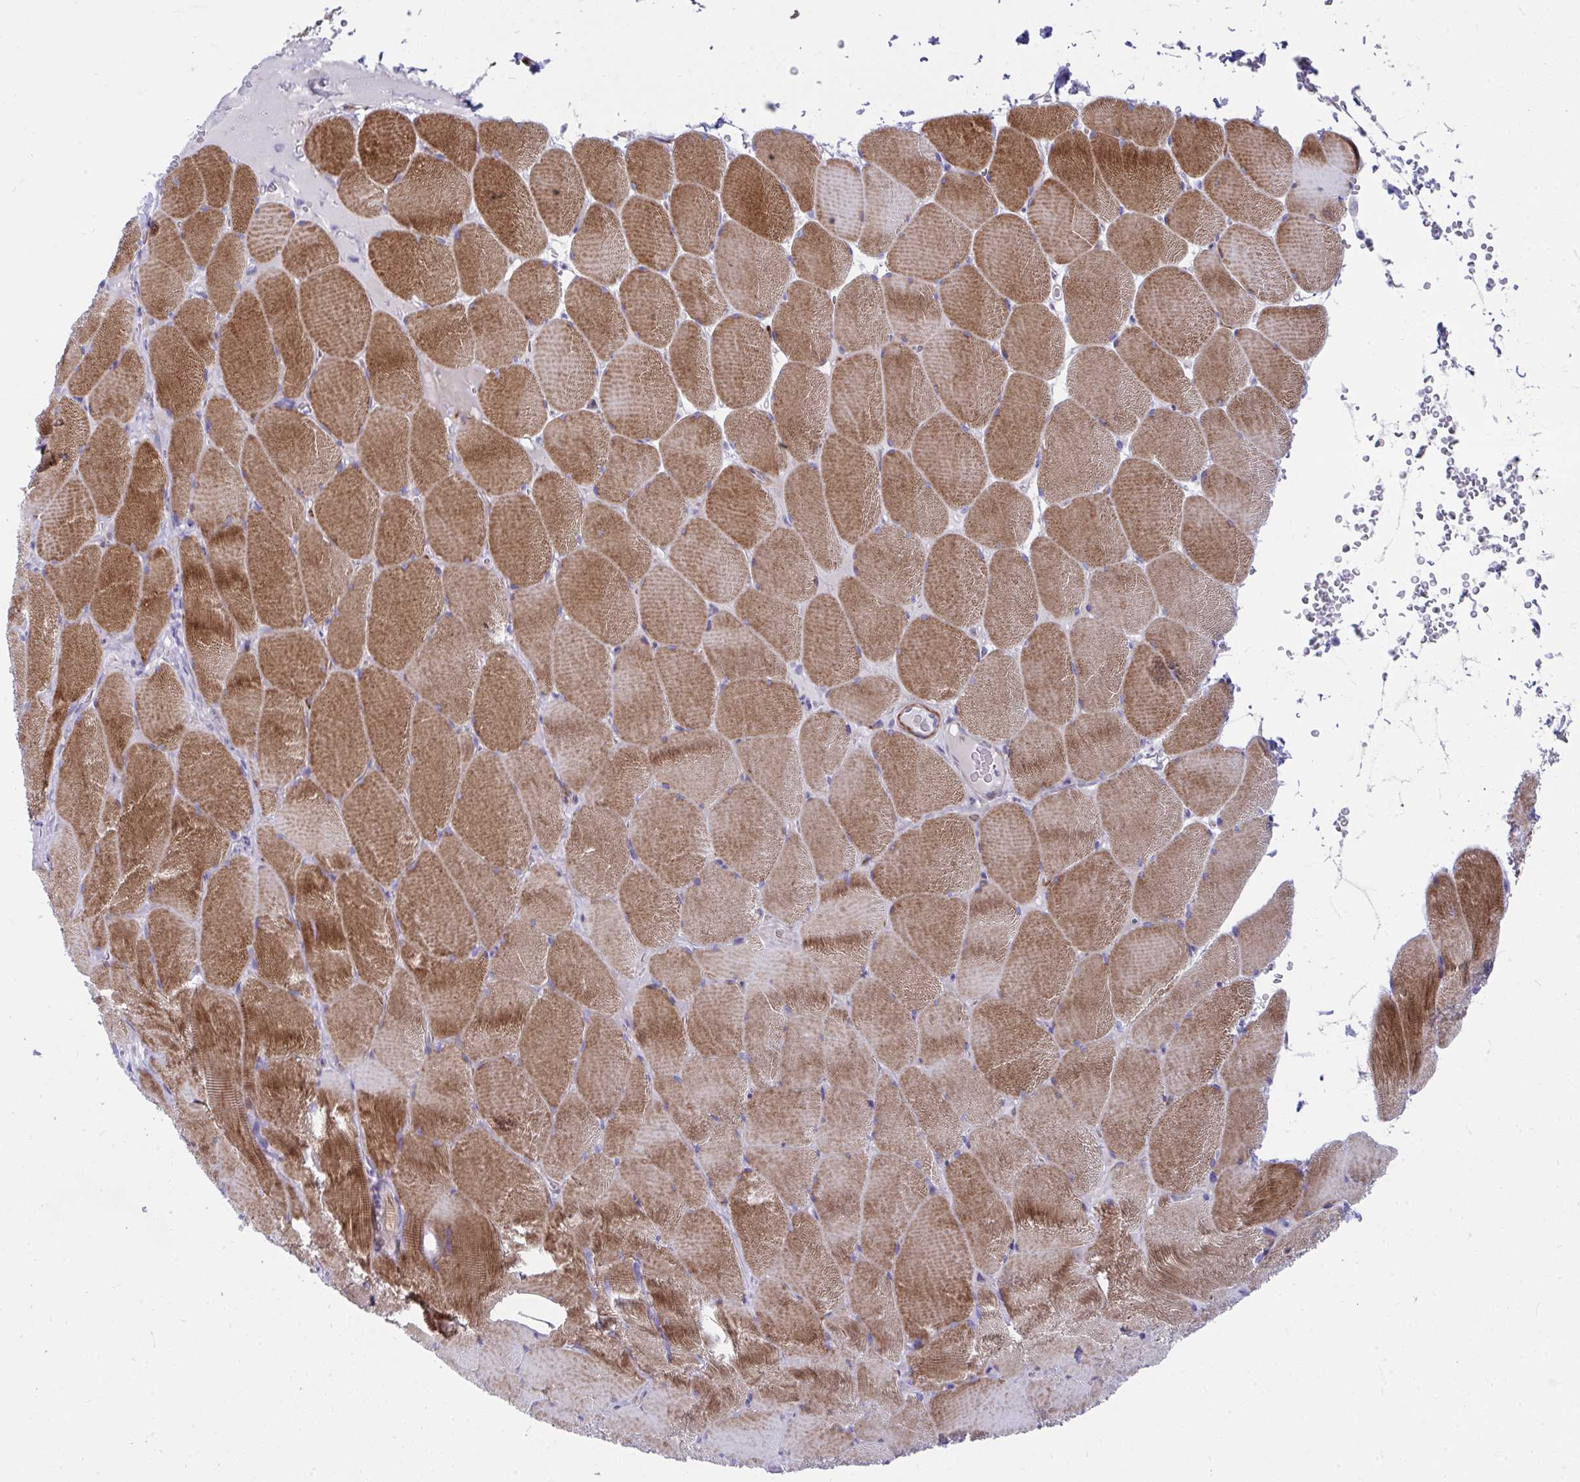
{"staining": {"intensity": "strong", "quantity": ">75%", "location": "cytoplasmic/membranous"}, "tissue": "skeletal muscle", "cell_type": "Myocytes", "image_type": "normal", "snomed": [{"axis": "morphology", "description": "Normal tissue, NOS"}, {"axis": "topography", "description": "Skeletal muscle"}, {"axis": "topography", "description": "Head-Neck"}], "caption": "This is an image of IHC staining of normal skeletal muscle, which shows strong positivity in the cytoplasmic/membranous of myocytes.", "gene": "GRXCR2", "patient": {"sex": "male", "age": 66}}